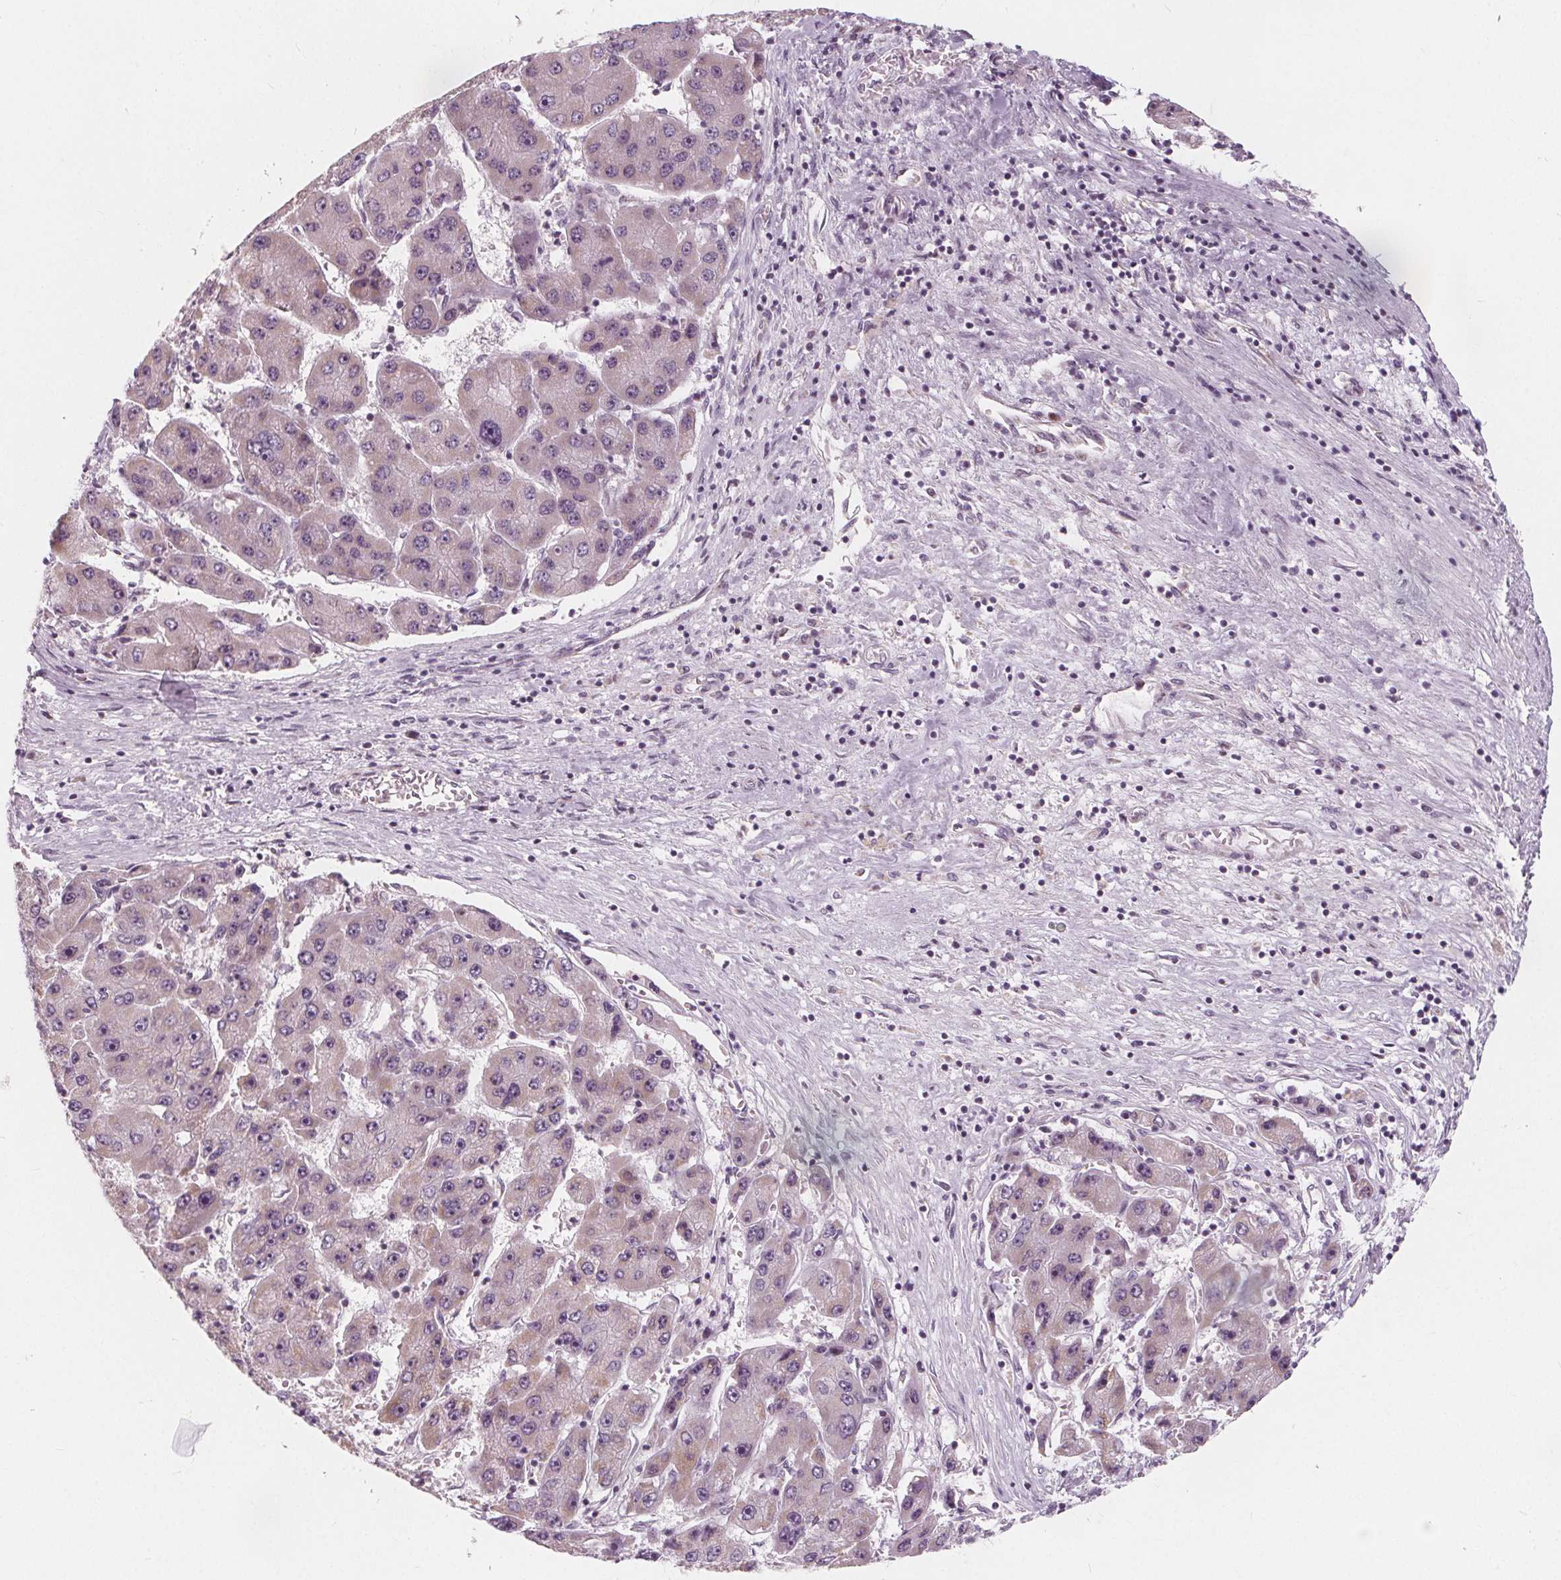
{"staining": {"intensity": "negative", "quantity": "none", "location": "none"}, "tissue": "liver cancer", "cell_type": "Tumor cells", "image_type": "cancer", "snomed": [{"axis": "morphology", "description": "Carcinoma, Hepatocellular, NOS"}, {"axis": "topography", "description": "Liver"}], "caption": "Immunohistochemical staining of liver cancer (hepatocellular carcinoma) shows no significant staining in tumor cells.", "gene": "NUP210L", "patient": {"sex": "female", "age": 61}}